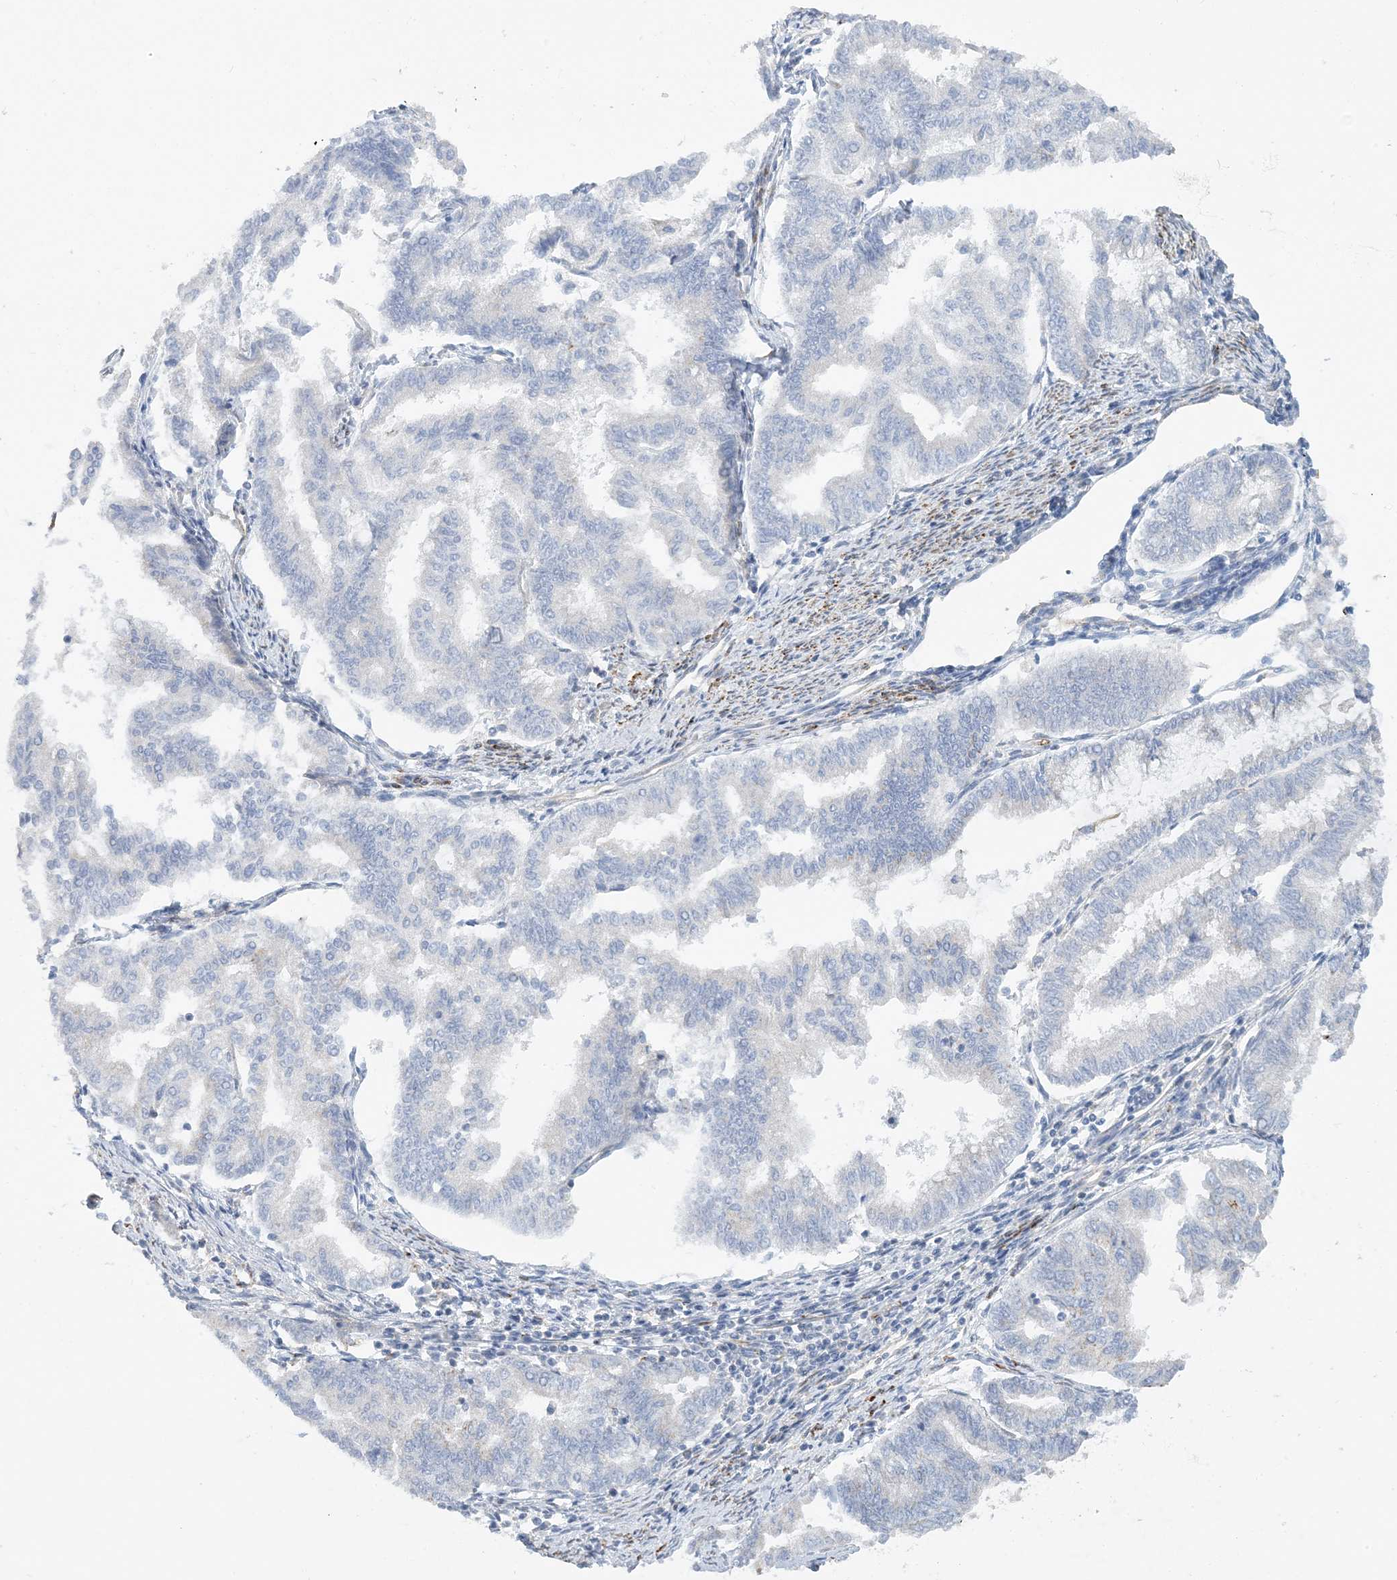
{"staining": {"intensity": "negative", "quantity": "none", "location": "none"}, "tissue": "endometrial cancer", "cell_type": "Tumor cells", "image_type": "cancer", "snomed": [{"axis": "morphology", "description": "Adenocarcinoma, NOS"}, {"axis": "topography", "description": "Endometrium"}], "caption": "Endometrial adenocarcinoma was stained to show a protein in brown. There is no significant positivity in tumor cells.", "gene": "CALHM5", "patient": {"sex": "female", "age": 79}}